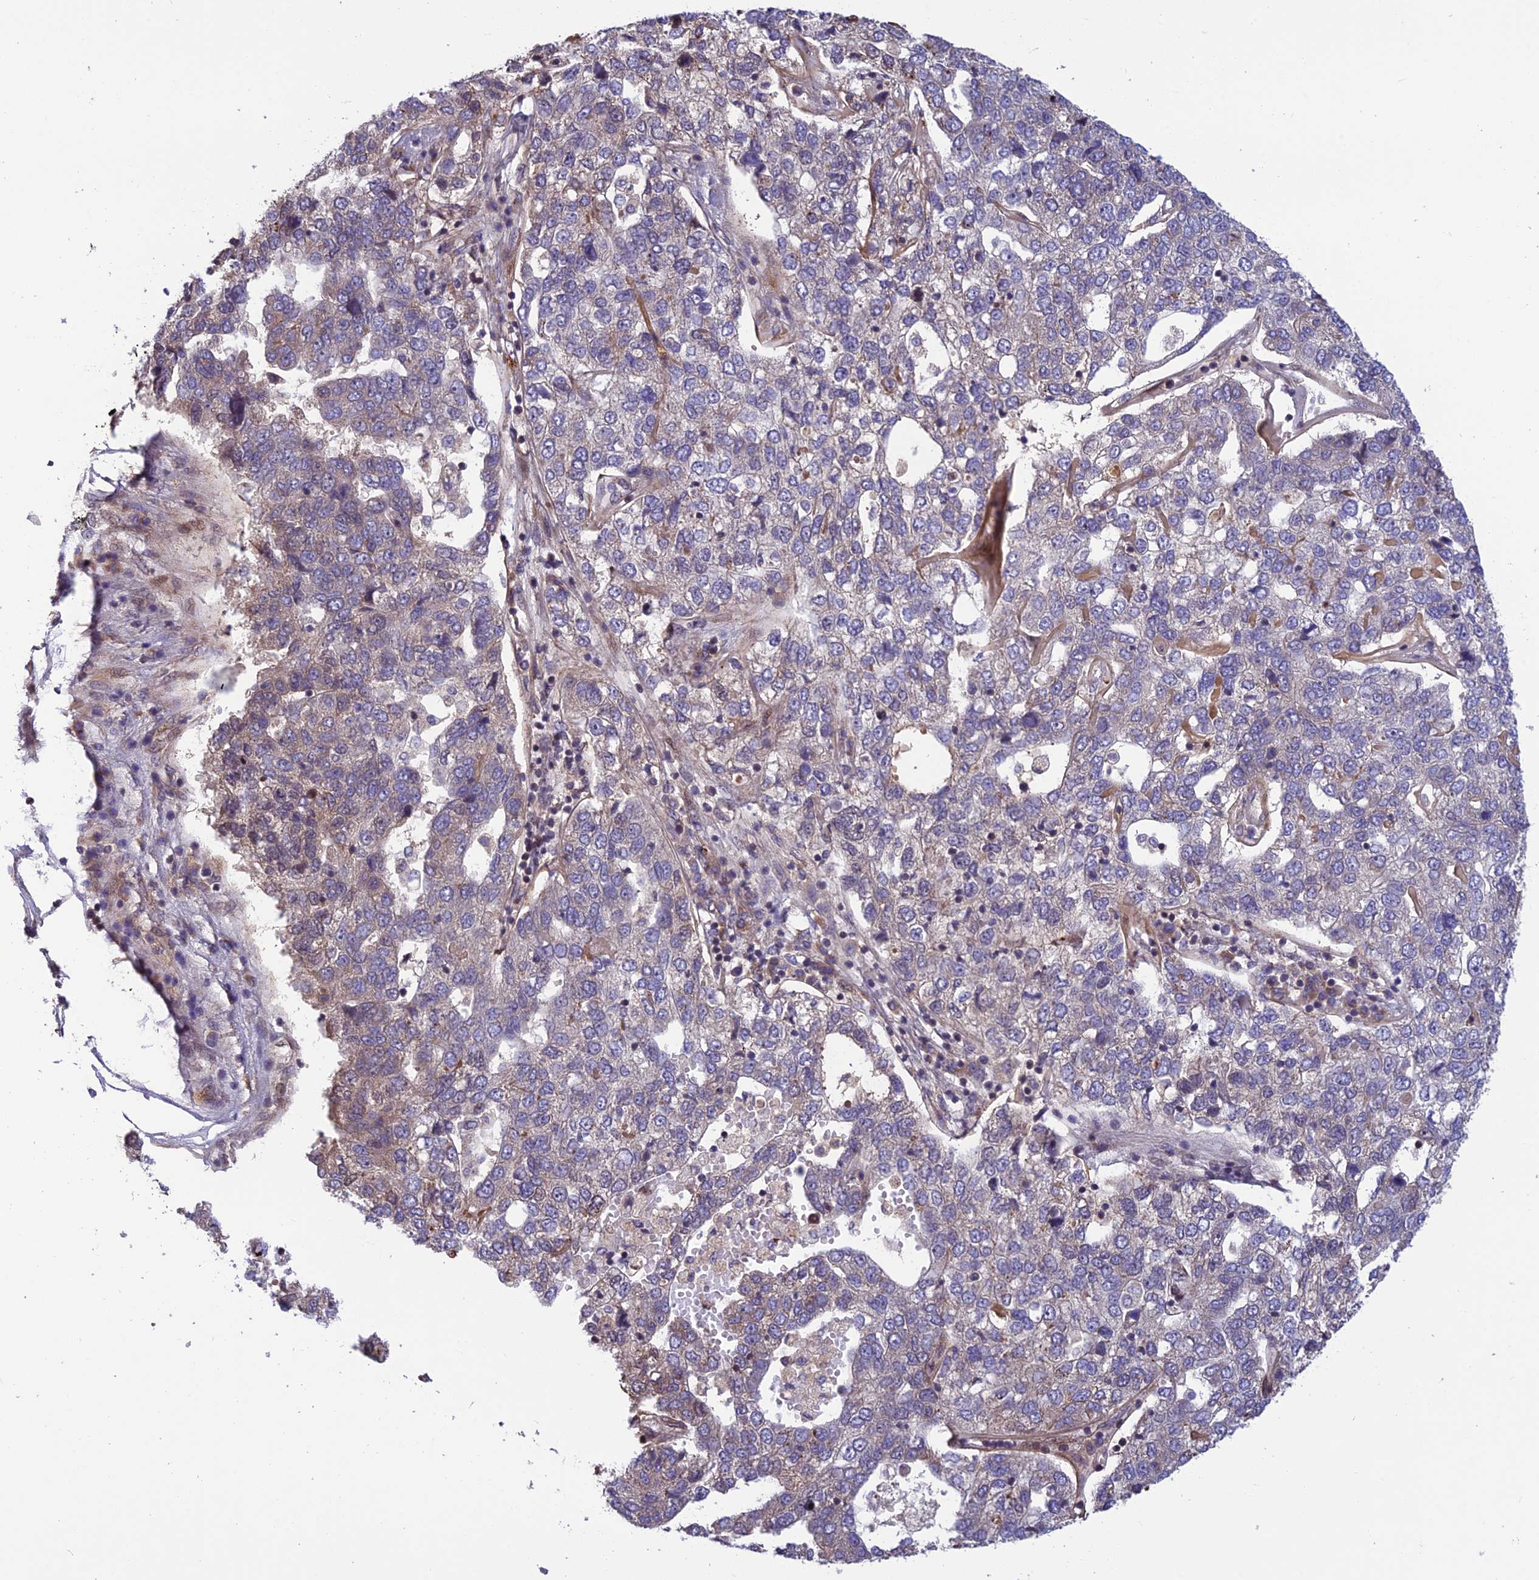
{"staining": {"intensity": "negative", "quantity": "none", "location": "none"}, "tissue": "pancreatic cancer", "cell_type": "Tumor cells", "image_type": "cancer", "snomed": [{"axis": "morphology", "description": "Adenocarcinoma, NOS"}, {"axis": "topography", "description": "Pancreas"}], "caption": "This is an immunohistochemistry photomicrograph of pancreatic cancer (adenocarcinoma). There is no staining in tumor cells.", "gene": "SMIM7", "patient": {"sex": "female", "age": 61}}